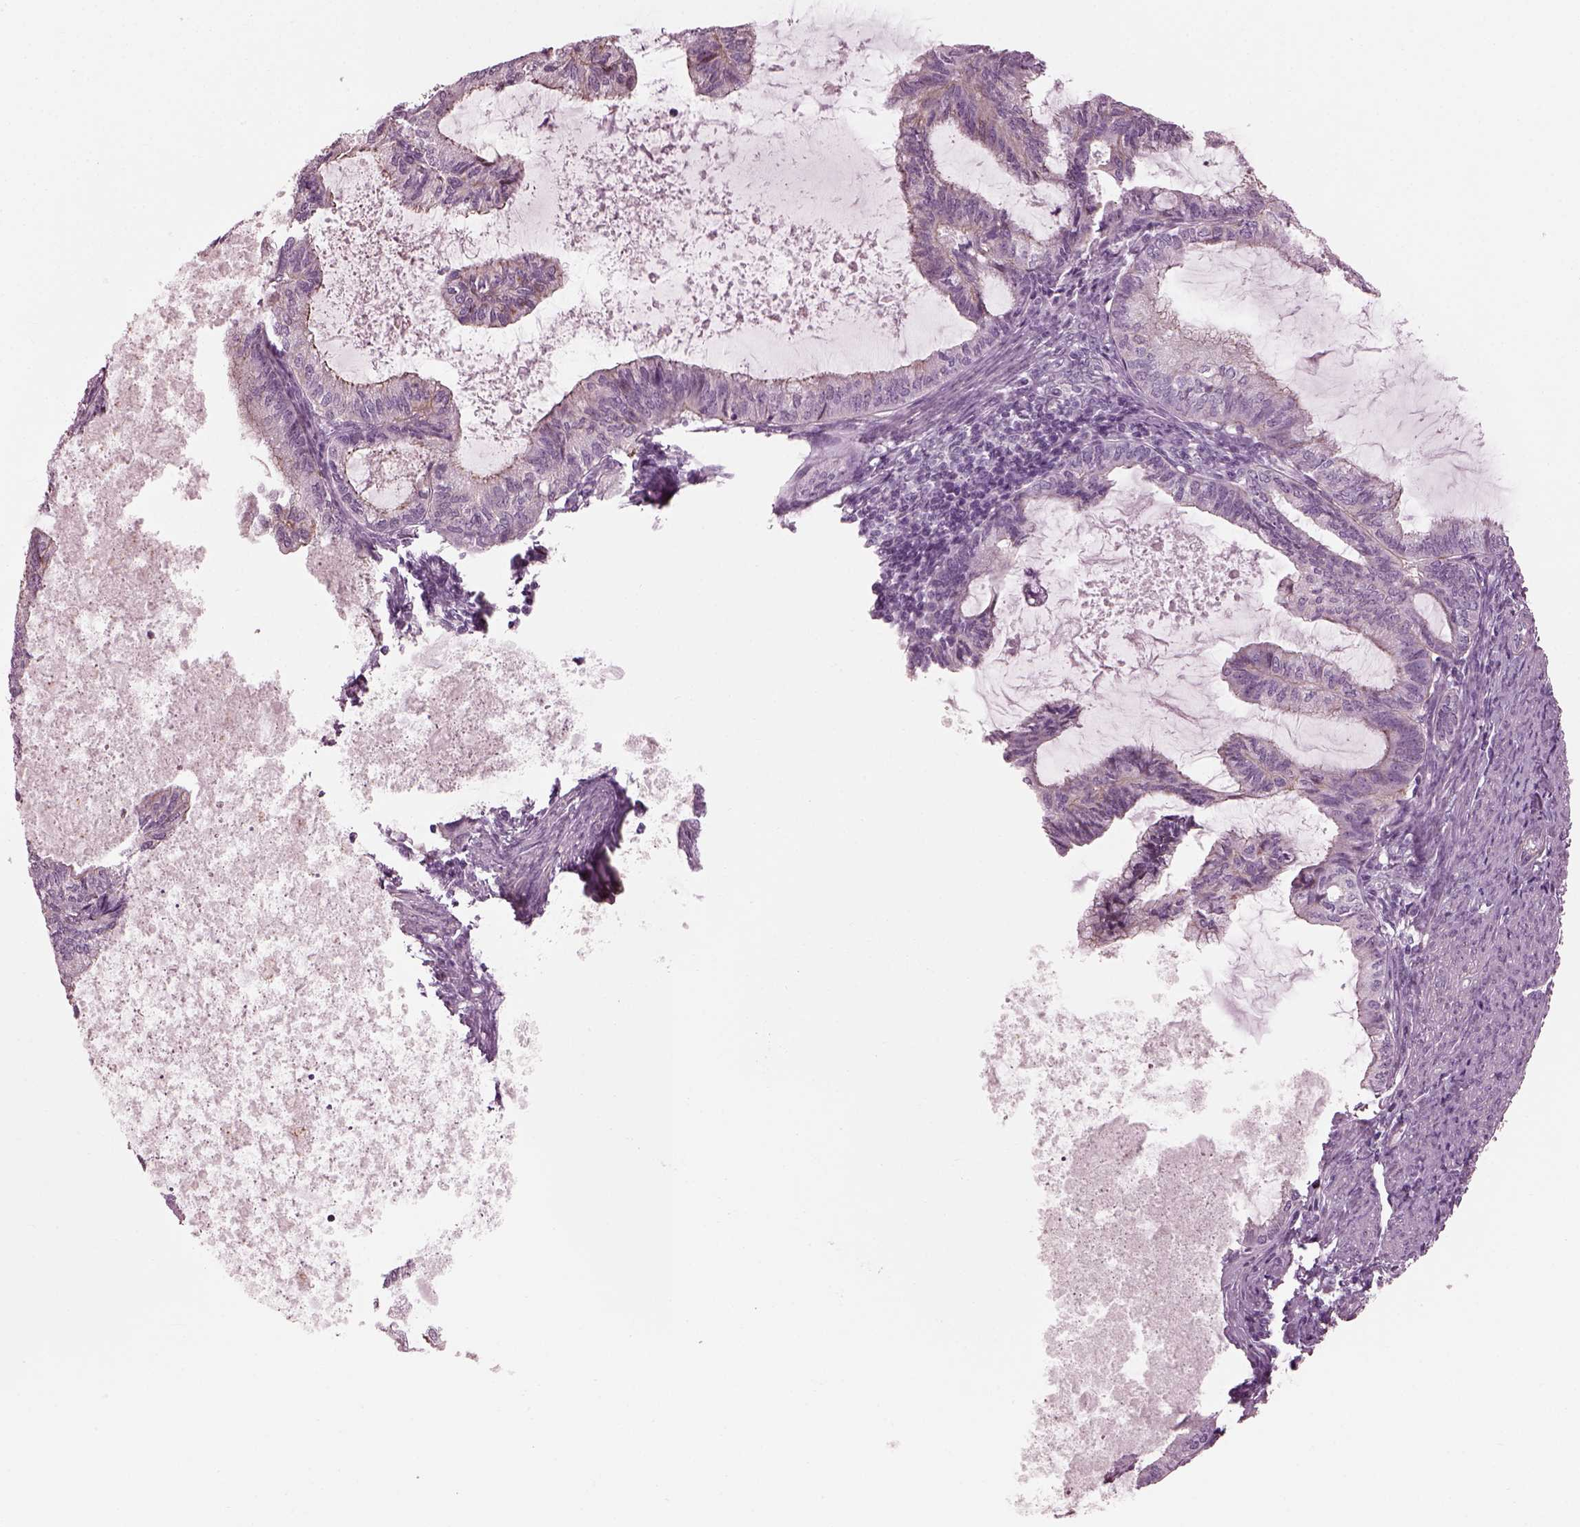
{"staining": {"intensity": "negative", "quantity": "none", "location": "none"}, "tissue": "endometrial cancer", "cell_type": "Tumor cells", "image_type": "cancer", "snomed": [{"axis": "morphology", "description": "Adenocarcinoma, NOS"}, {"axis": "topography", "description": "Endometrium"}], "caption": "A histopathology image of endometrial adenocarcinoma stained for a protein reveals no brown staining in tumor cells.", "gene": "BFSP1", "patient": {"sex": "female", "age": 86}}